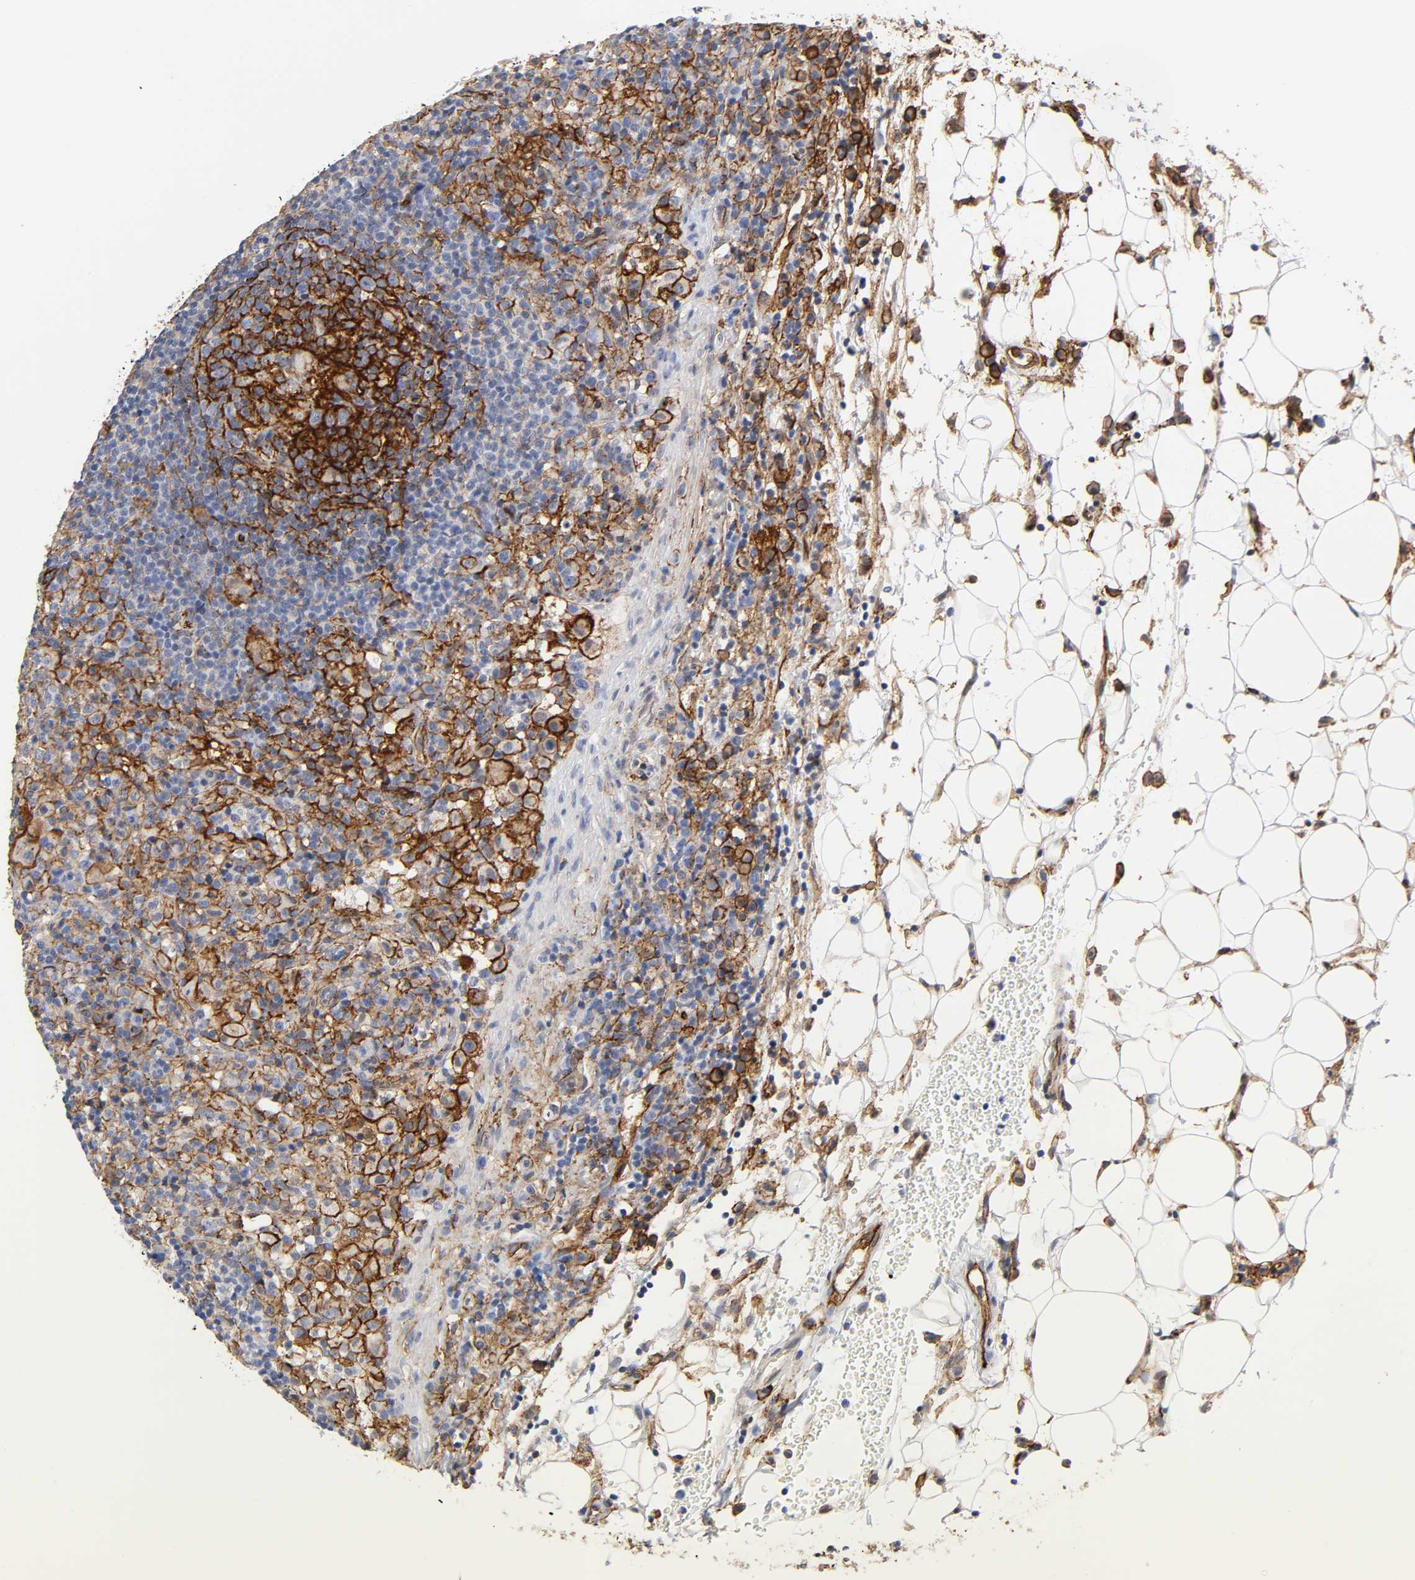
{"staining": {"intensity": "strong", "quantity": "25%-75%", "location": "cytoplasmic/membranous"}, "tissue": "lymphoma", "cell_type": "Tumor cells", "image_type": "cancer", "snomed": [{"axis": "morphology", "description": "Hodgkin's disease, NOS"}, {"axis": "topography", "description": "Lymph node"}], "caption": "Hodgkin's disease stained with a protein marker reveals strong staining in tumor cells.", "gene": "ICAM1", "patient": {"sex": "male", "age": 65}}